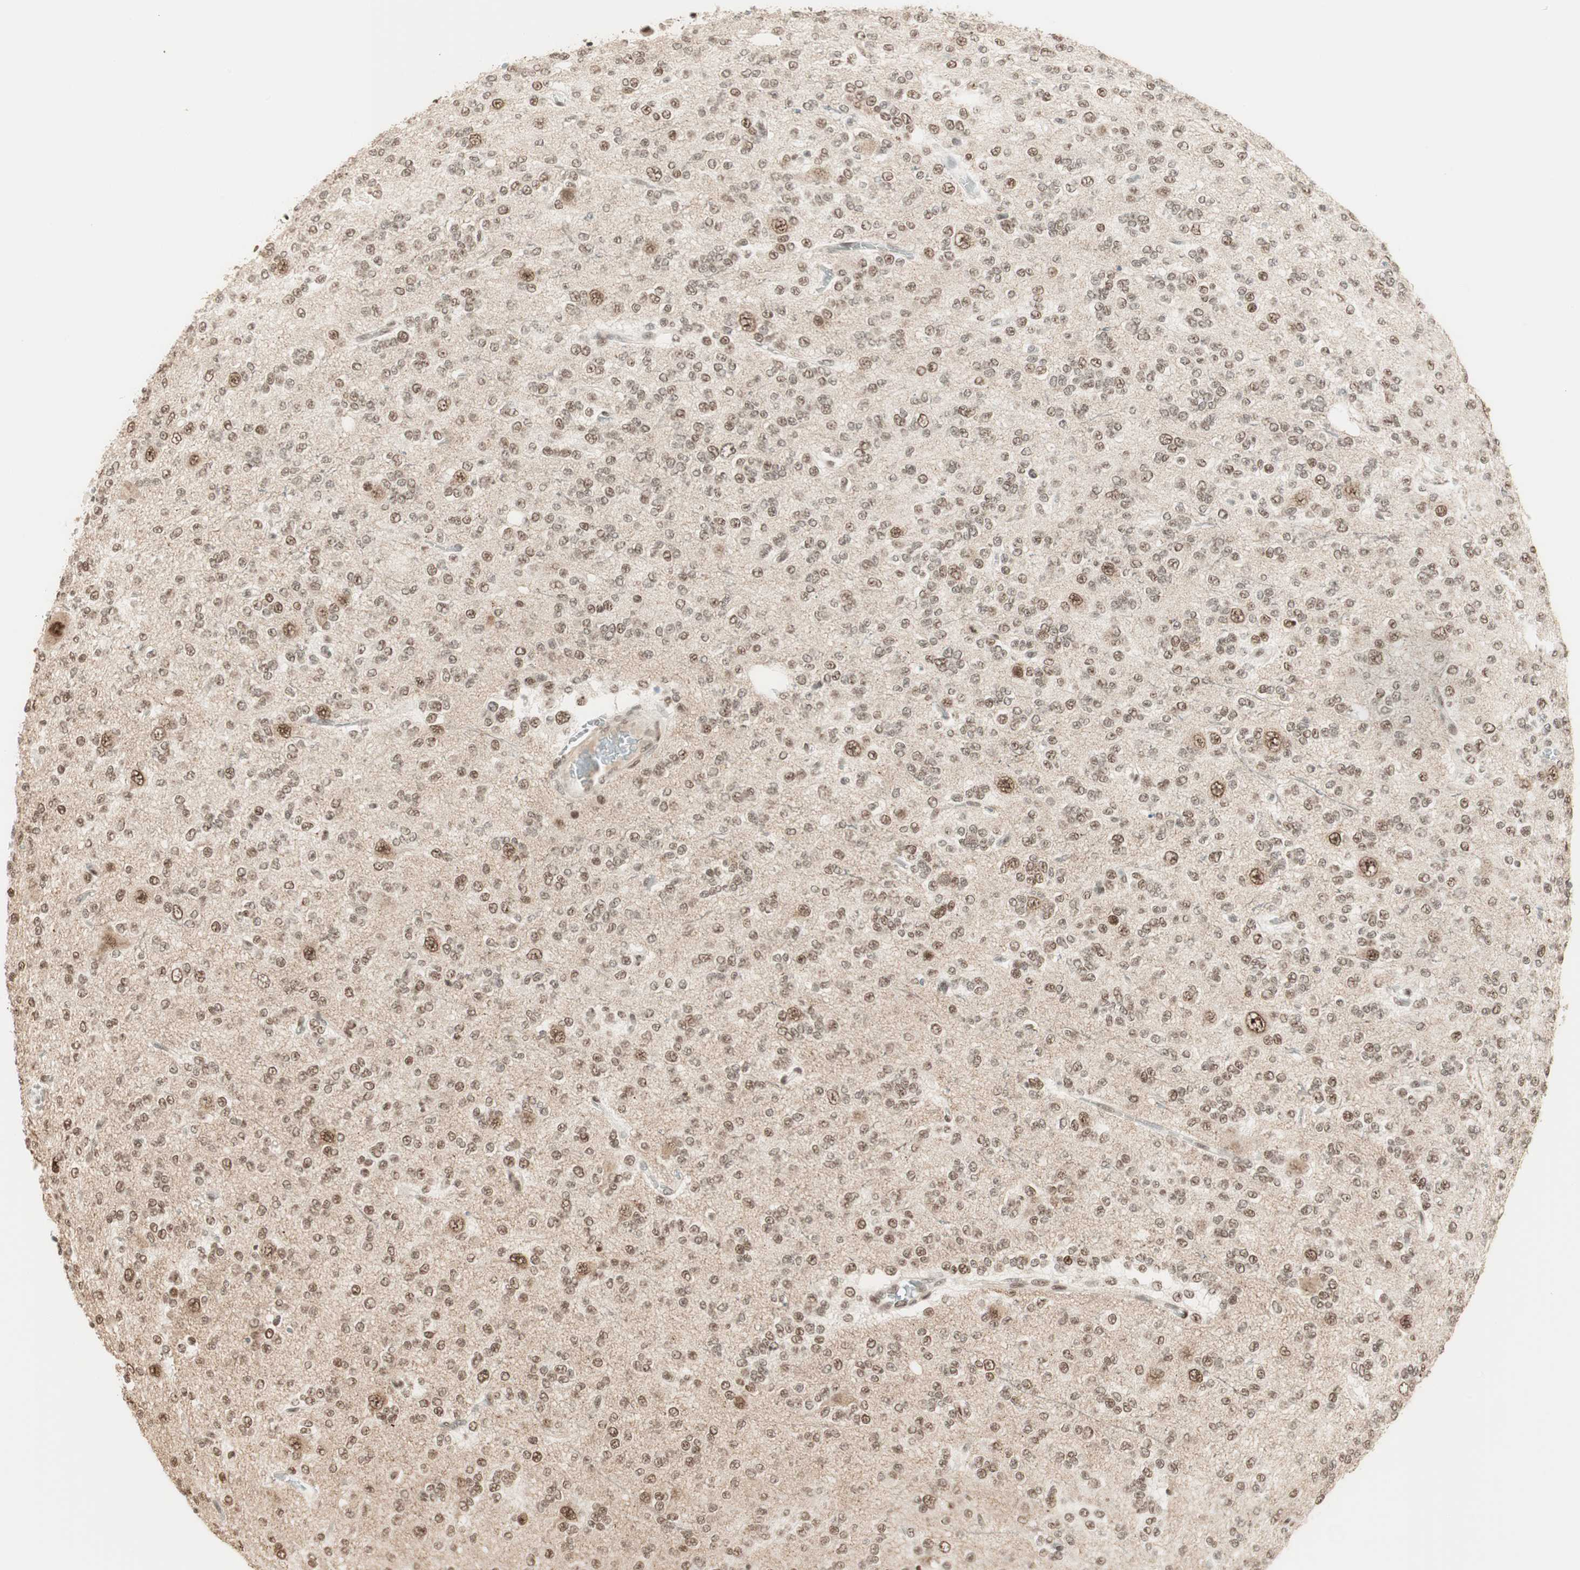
{"staining": {"intensity": "moderate", "quantity": "25%-75%", "location": "cytoplasmic/membranous,nuclear"}, "tissue": "glioma", "cell_type": "Tumor cells", "image_type": "cancer", "snomed": [{"axis": "morphology", "description": "Glioma, malignant, Low grade"}, {"axis": "topography", "description": "Brain"}], "caption": "A high-resolution micrograph shows immunohistochemistry (IHC) staining of glioma, which displays moderate cytoplasmic/membranous and nuclear positivity in approximately 25%-75% of tumor cells. (DAB (3,3'-diaminobenzidine) IHC, brown staining for protein, blue staining for nuclei).", "gene": "SMARCE1", "patient": {"sex": "male", "age": 38}}